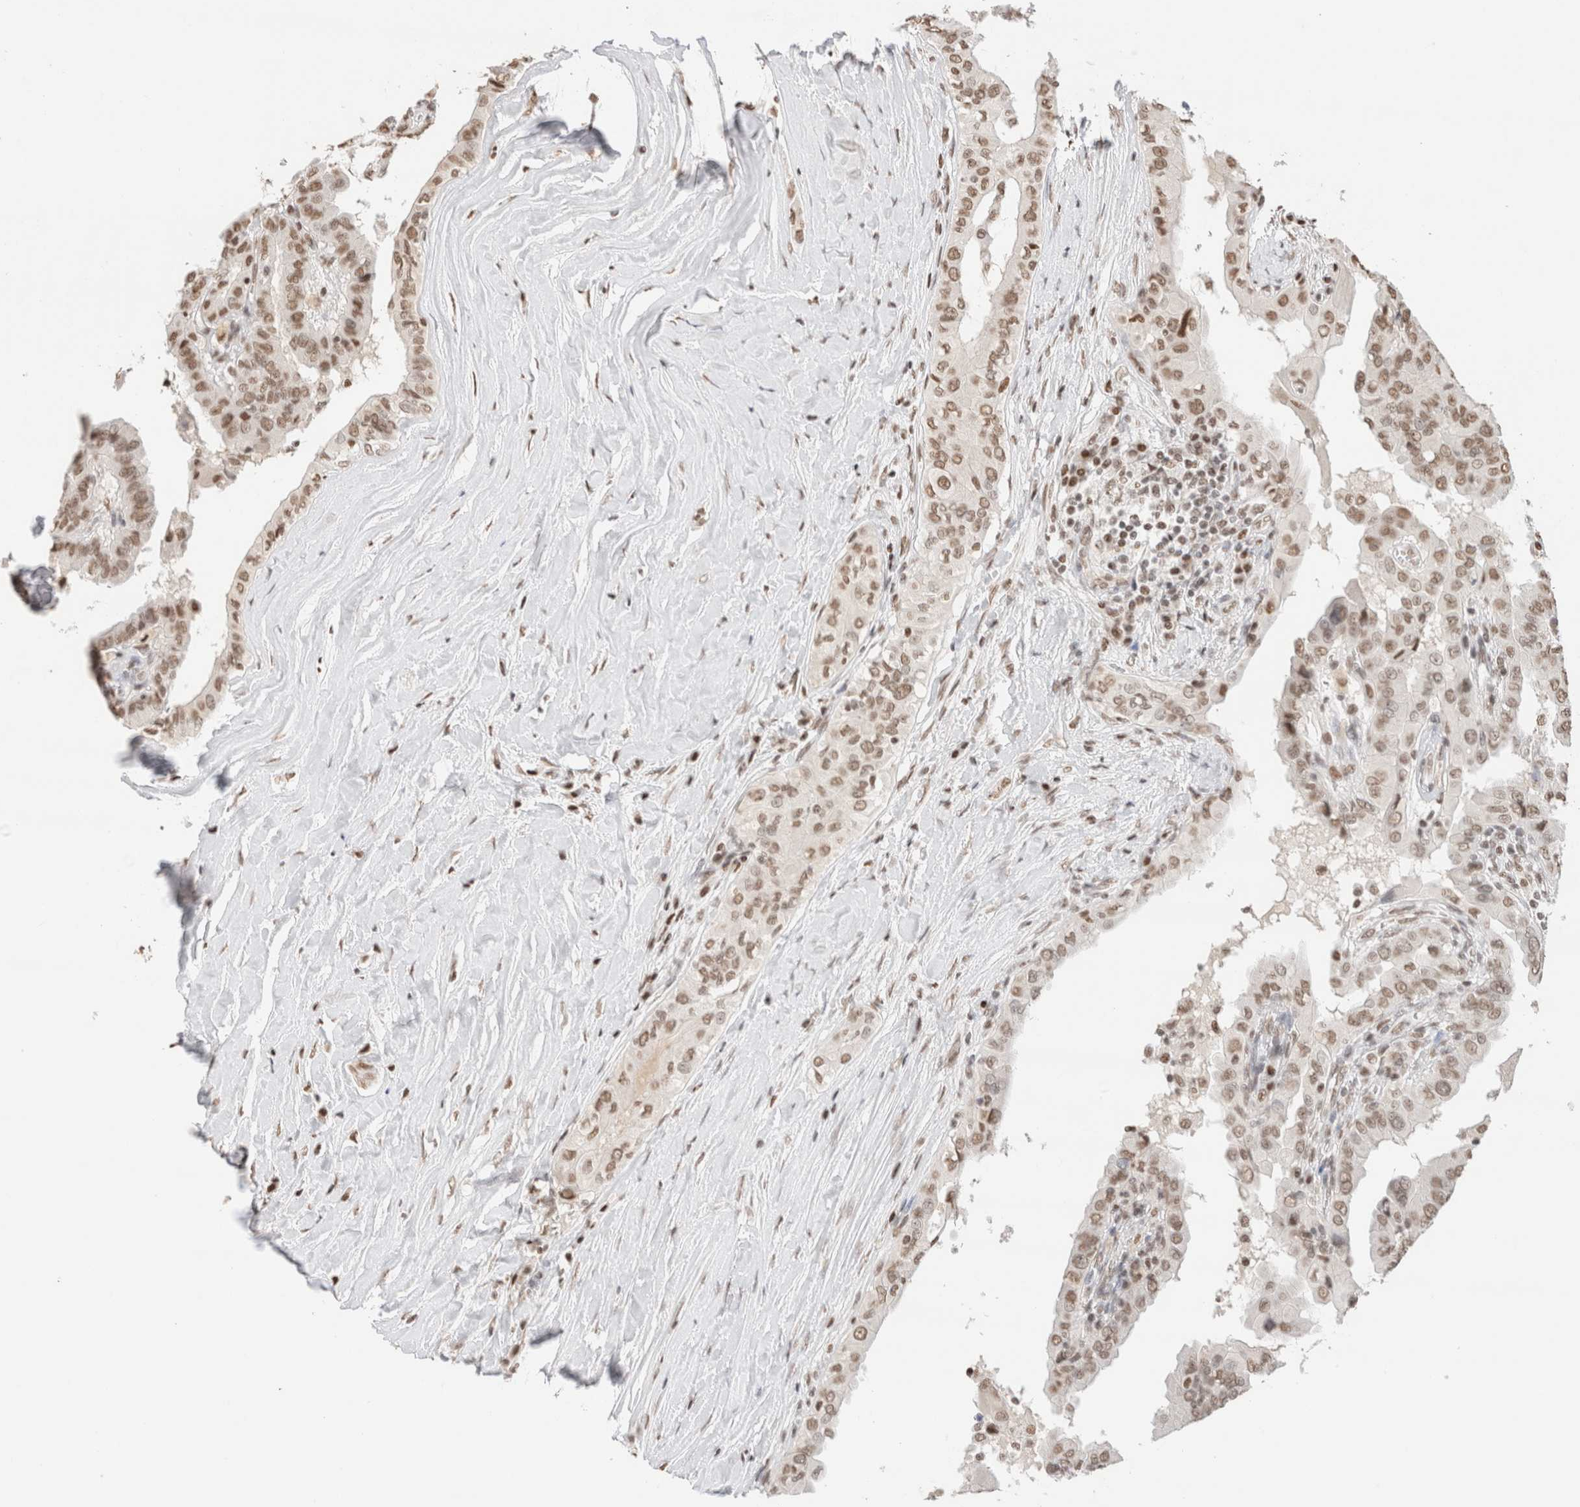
{"staining": {"intensity": "moderate", "quantity": ">75%", "location": "nuclear"}, "tissue": "thyroid cancer", "cell_type": "Tumor cells", "image_type": "cancer", "snomed": [{"axis": "morphology", "description": "Papillary adenocarcinoma, NOS"}, {"axis": "topography", "description": "Thyroid gland"}], "caption": "This is a photomicrograph of immunohistochemistry staining of thyroid cancer (papillary adenocarcinoma), which shows moderate staining in the nuclear of tumor cells.", "gene": "SUPT3H", "patient": {"sex": "male", "age": 33}}